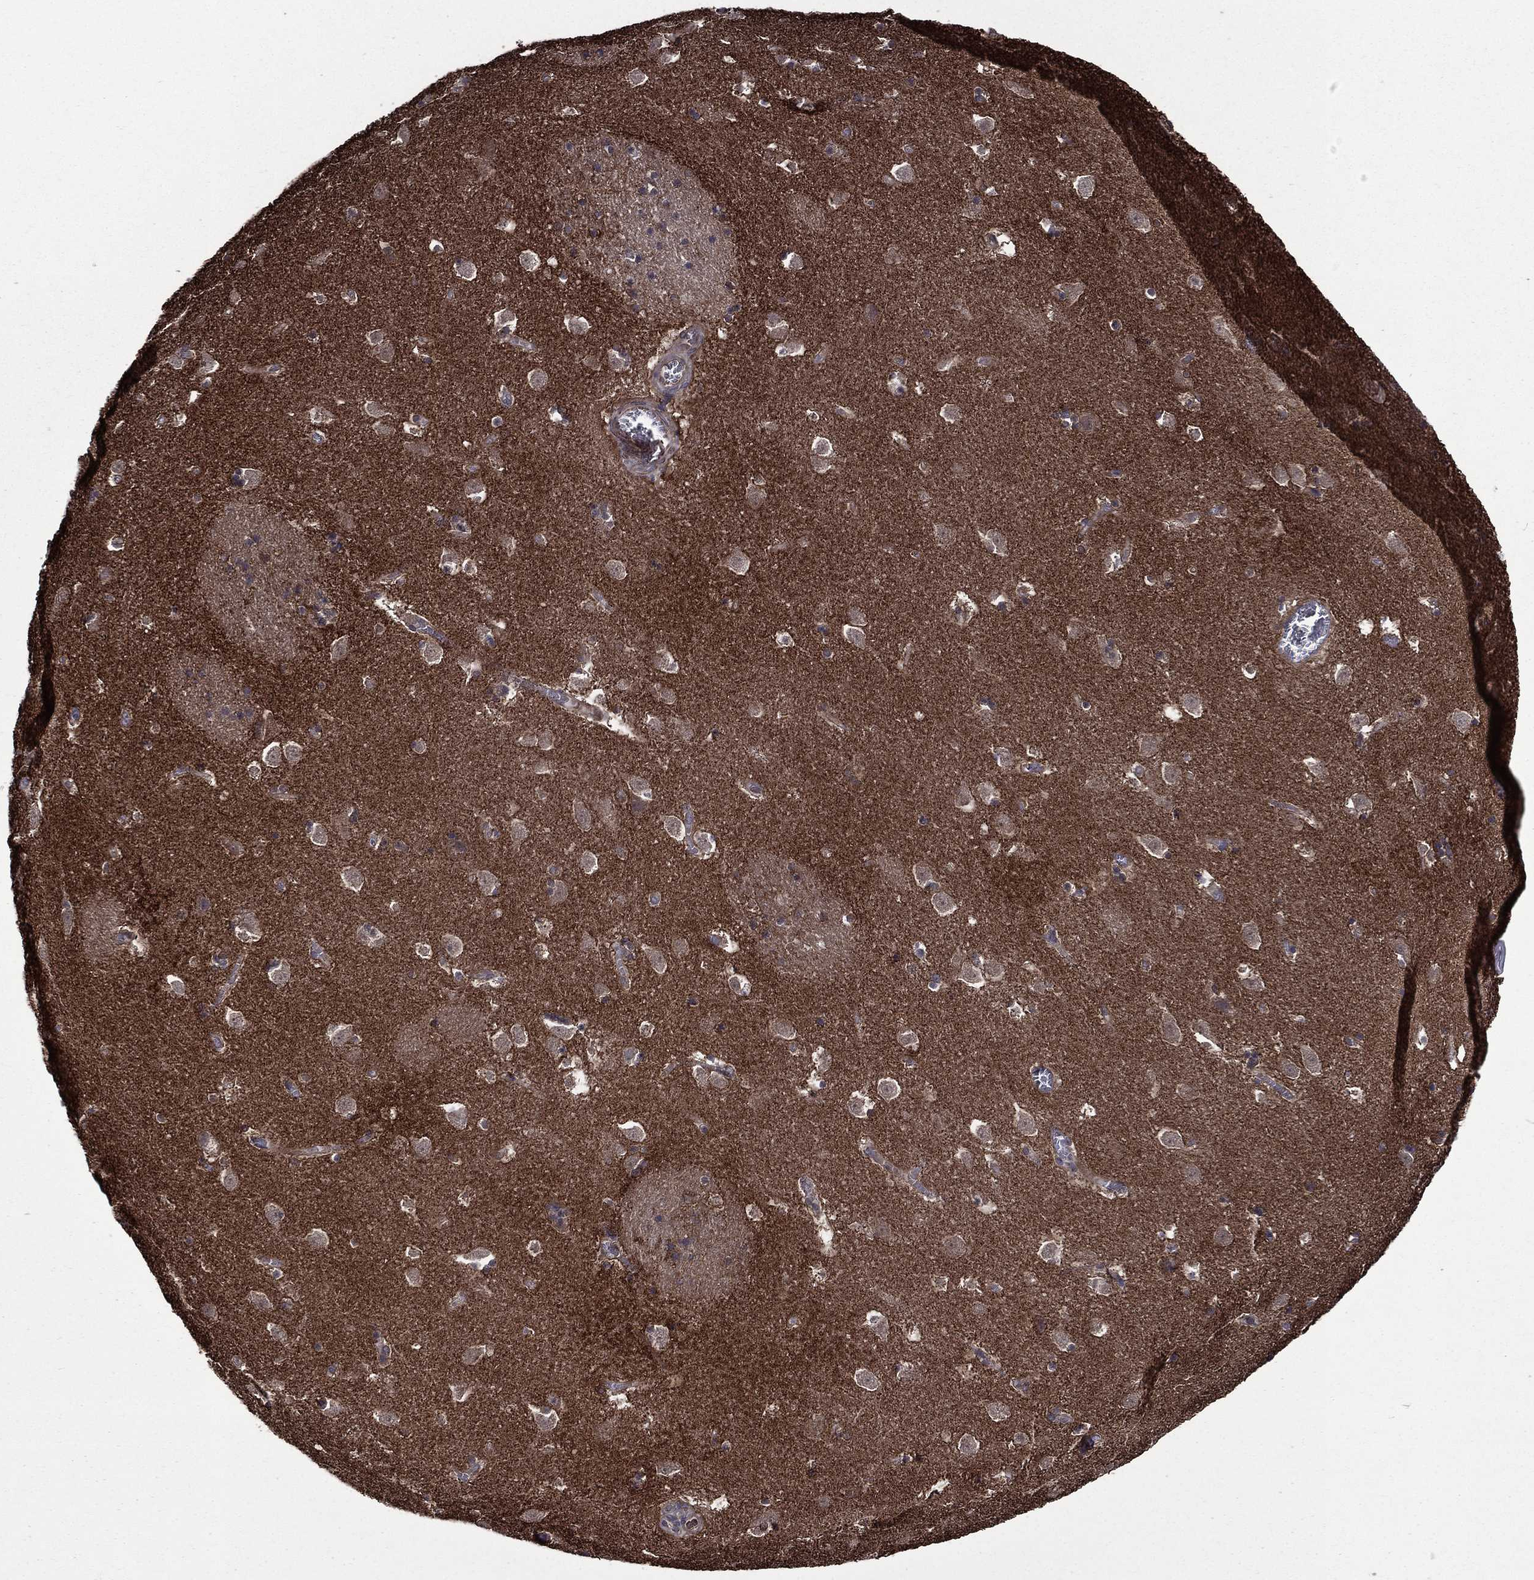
{"staining": {"intensity": "negative", "quantity": "none", "location": "none"}, "tissue": "caudate", "cell_type": "Glial cells", "image_type": "normal", "snomed": [{"axis": "morphology", "description": "Normal tissue, NOS"}, {"axis": "topography", "description": "Lateral ventricle wall"}], "caption": "This is a micrograph of immunohistochemistry (IHC) staining of unremarkable caudate, which shows no expression in glial cells.", "gene": "PLPP3", "patient": {"sex": "female", "age": 42}}